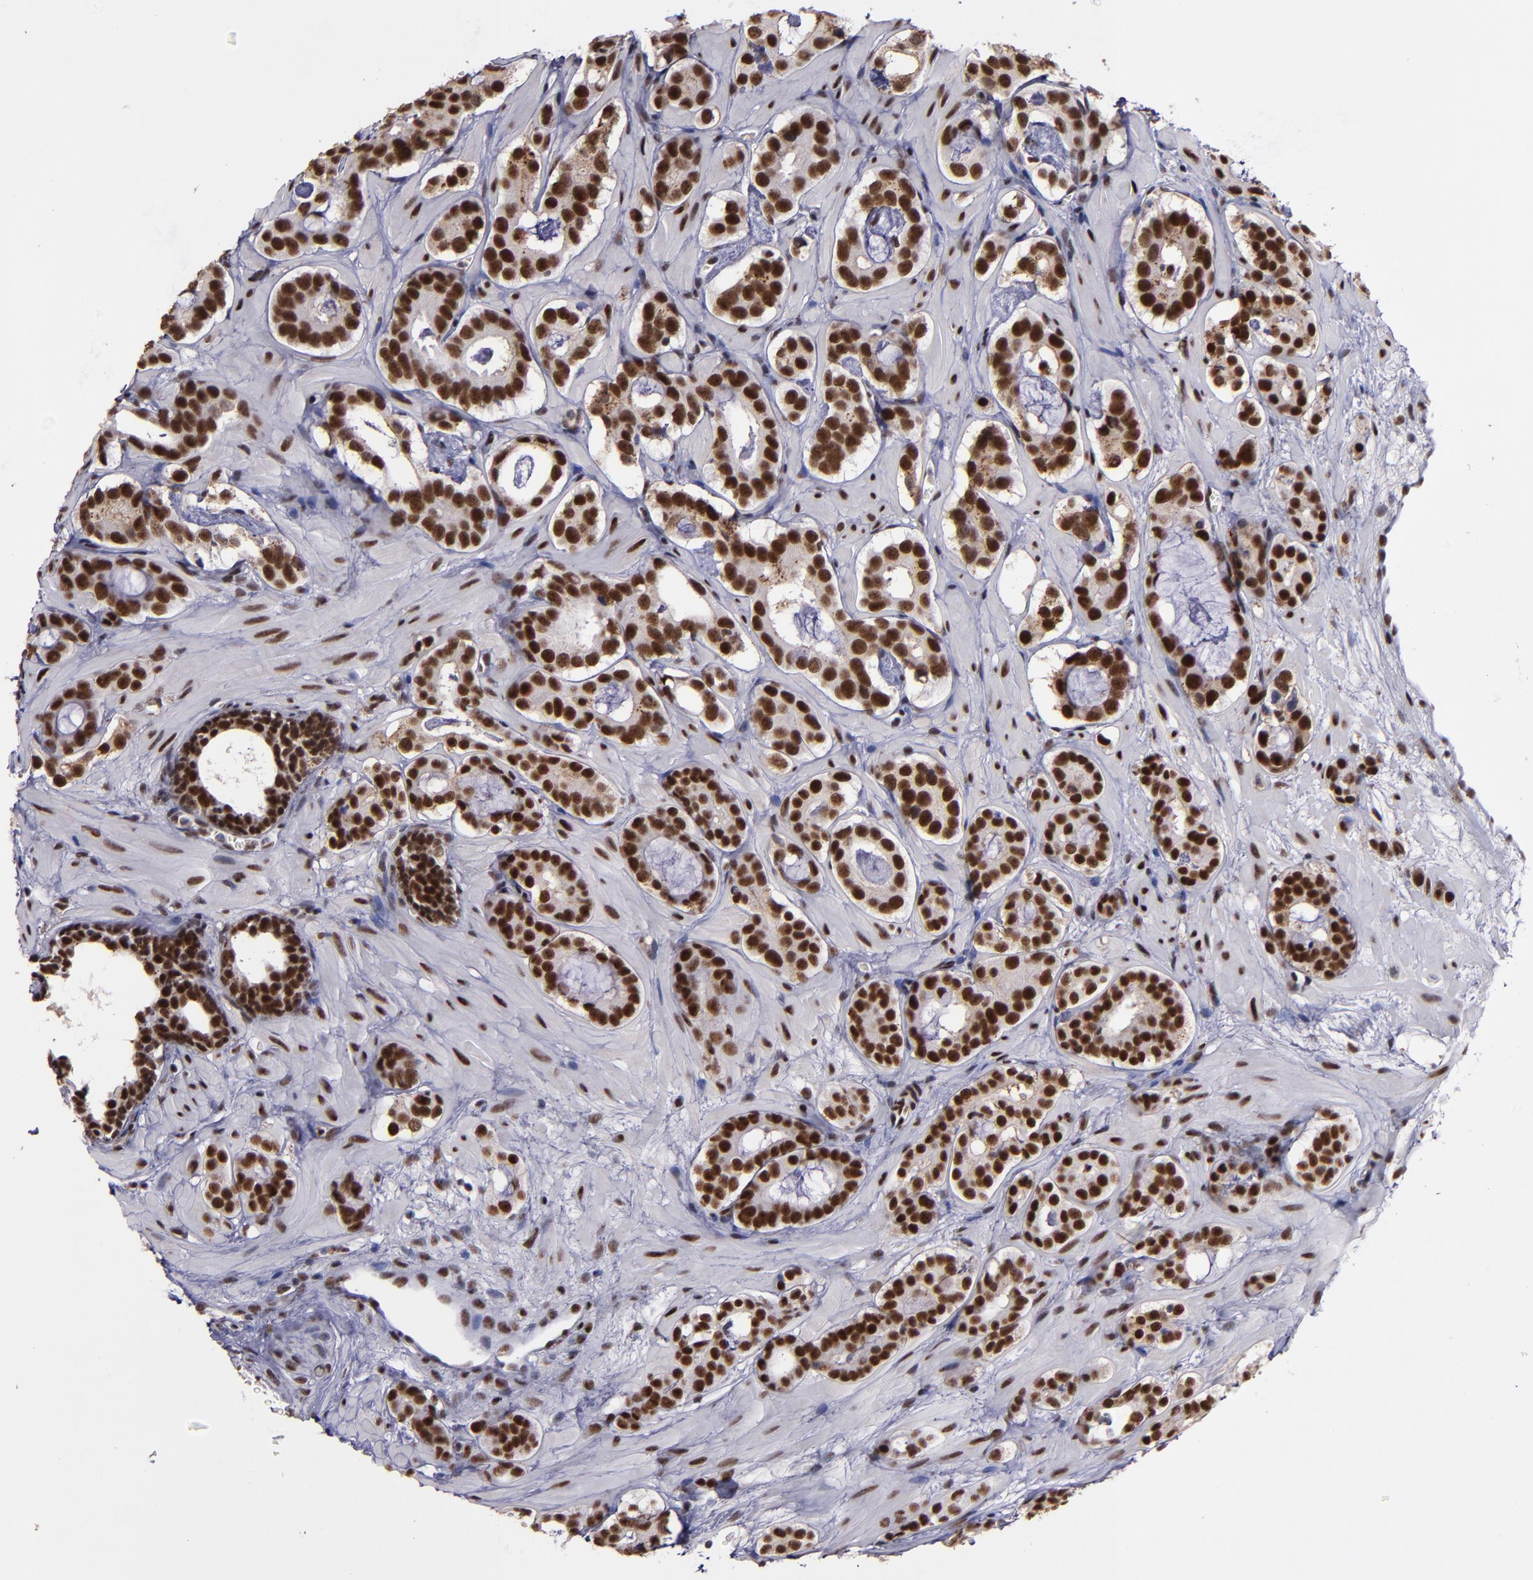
{"staining": {"intensity": "strong", "quantity": ">75%", "location": "nuclear"}, "tissue": "prostate cancer", "cell_type": "Tumor cells", "image_type": "cancer", "snomed": [{"axis": "morphology", "description": "Adenocarcinoma, Low grade"}, {"axis": "topography", "description": "Prostate"}], "caption": "IHC of human prostate cancer (low-grade adenocarcinoma) reveals high levels of strong nuclear positivity in approximately >75% of tumor cells.", "gene": "PPP4R3A", "patient": {"sex": "male", "age": 57}}